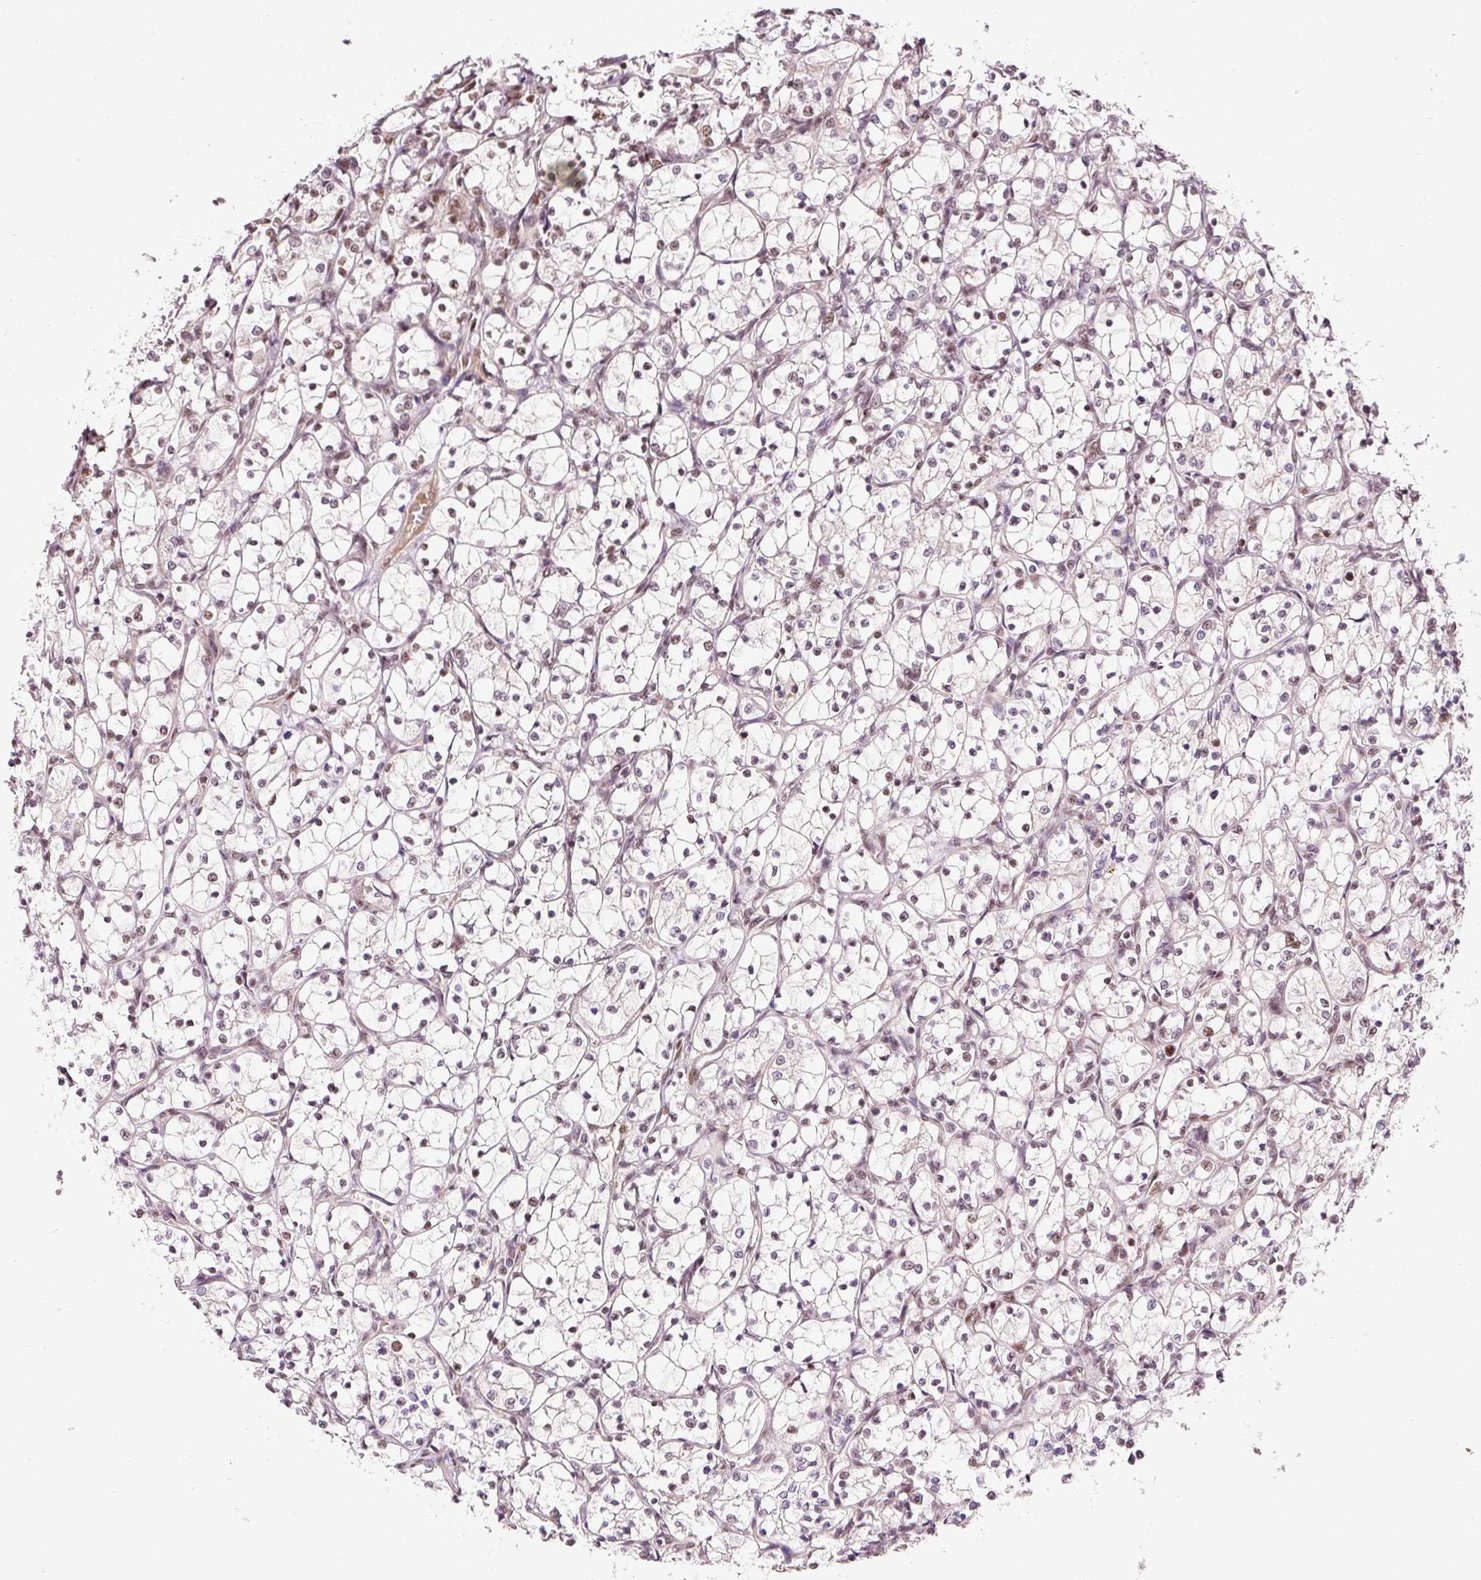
{"staining": {"intensity": "moderate", "quantity": "<25%", "location": "nuclear"}, "tissue": "renal cancer", "cell_type": "Tumor cells", "image_type": "cancer", "snomed": [{"axis": "morphology", "description": "Adenocarcinoma, NOS"}, {"axis": "topography", "description": "Kidney"}], "caption": "Brown immunohistochemical staining in human renal cancer (adenocarcinoma) shows moderate nuclear staining in about <25% of tumor cells.", "gene": "HNRNPC", "patient": {"sex": "female", "age": 69}}